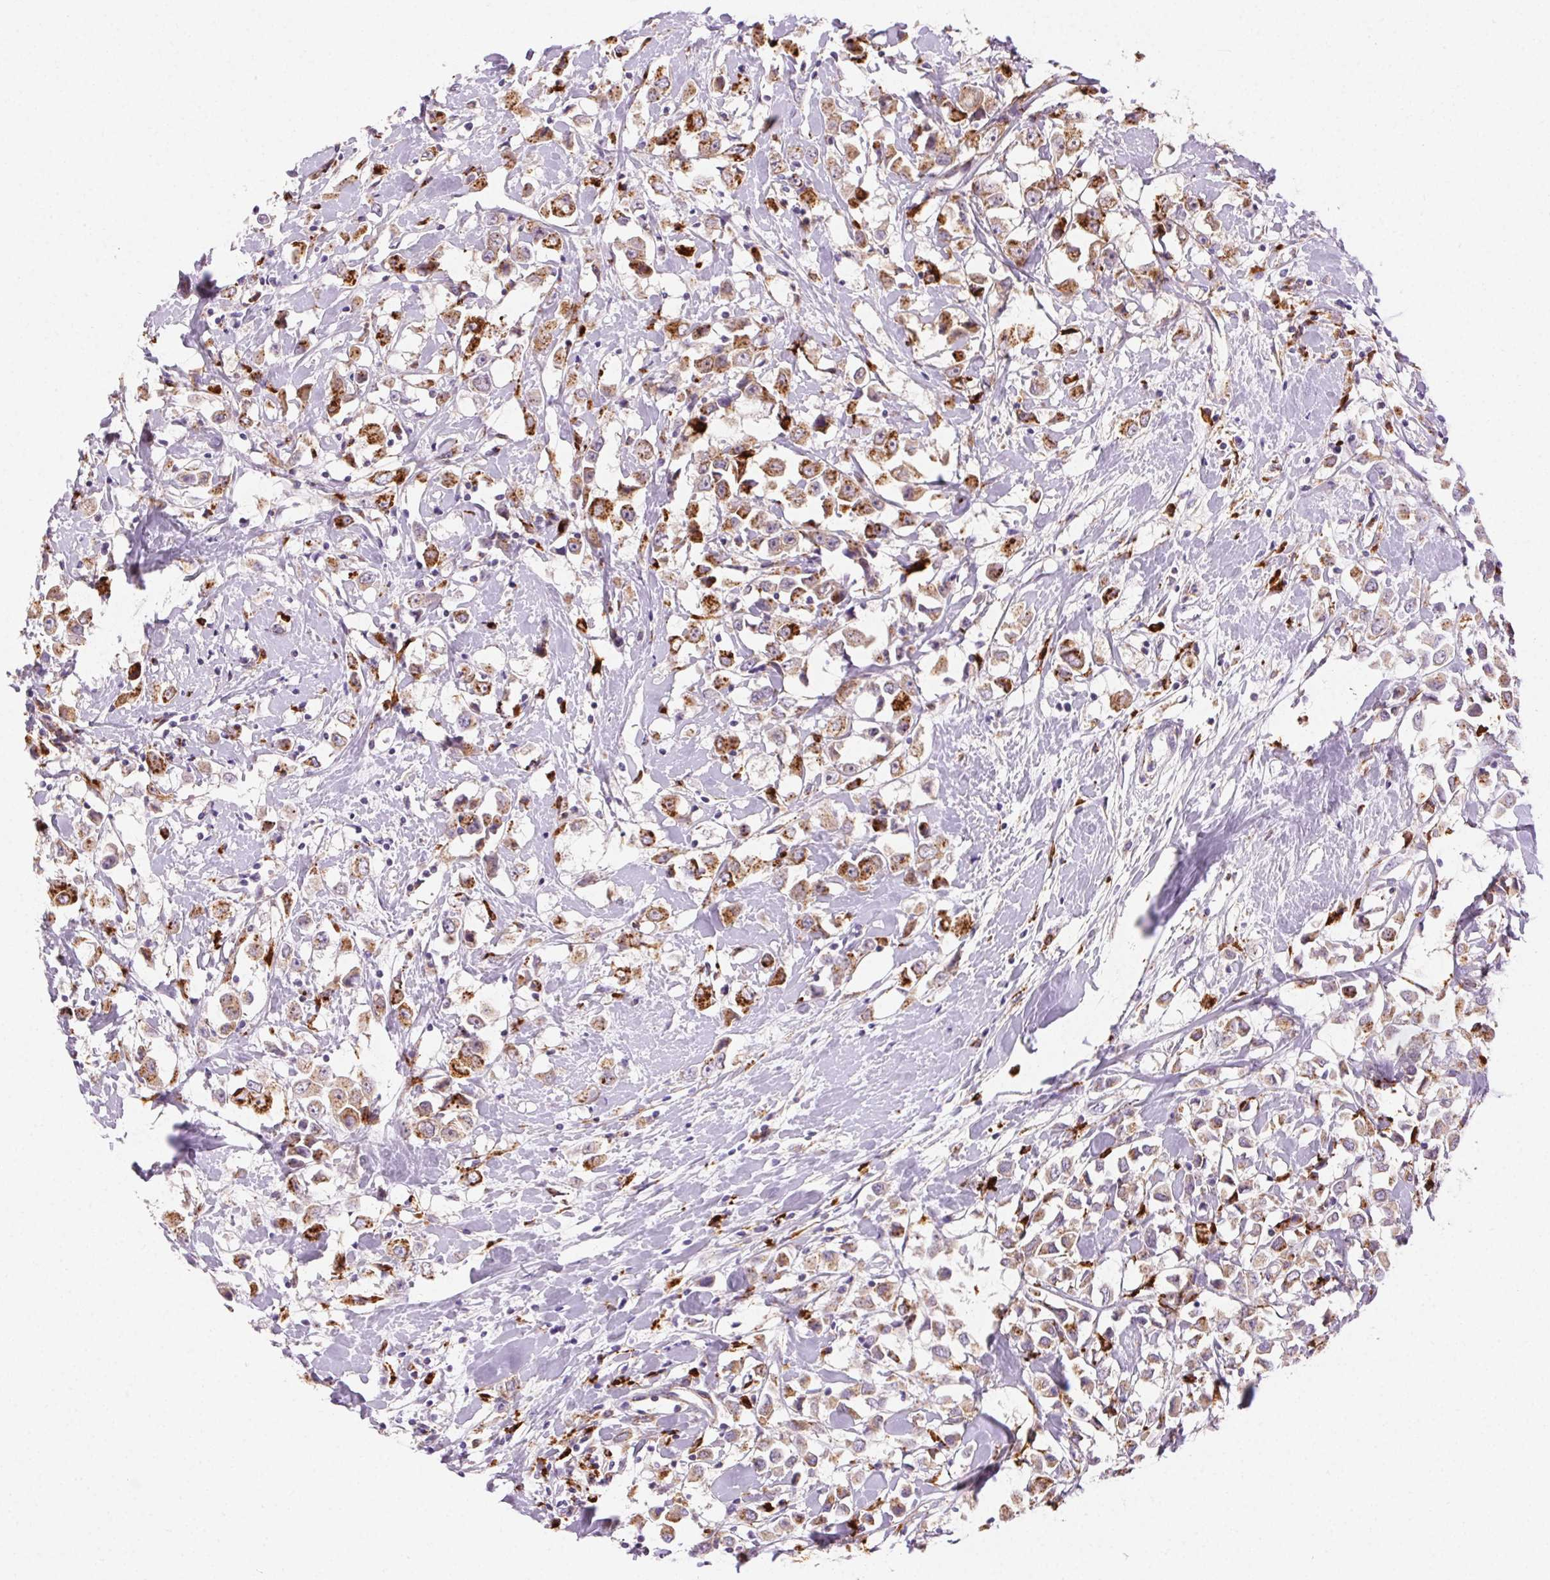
{"staining": {"intensity": "strong", "quantity": "25%-75%", "location": "cytoplasmic/membranous"}, "tissue": "breast cancer", "cell_type": "Tumor cells", "image_type": "cancer", "snomed": [{"axis": "morphology", "description": "Duct carcinoma"}, {"axis": "topography", "description": "Breast"}], "caption": "Protein staining displays strong cytoplasmic/membranous staining in approximately 25%-75% of tumor cells in breast cancer.", "gene": "SCPEP1", "patient": {"sex": "female", "age": 61}}